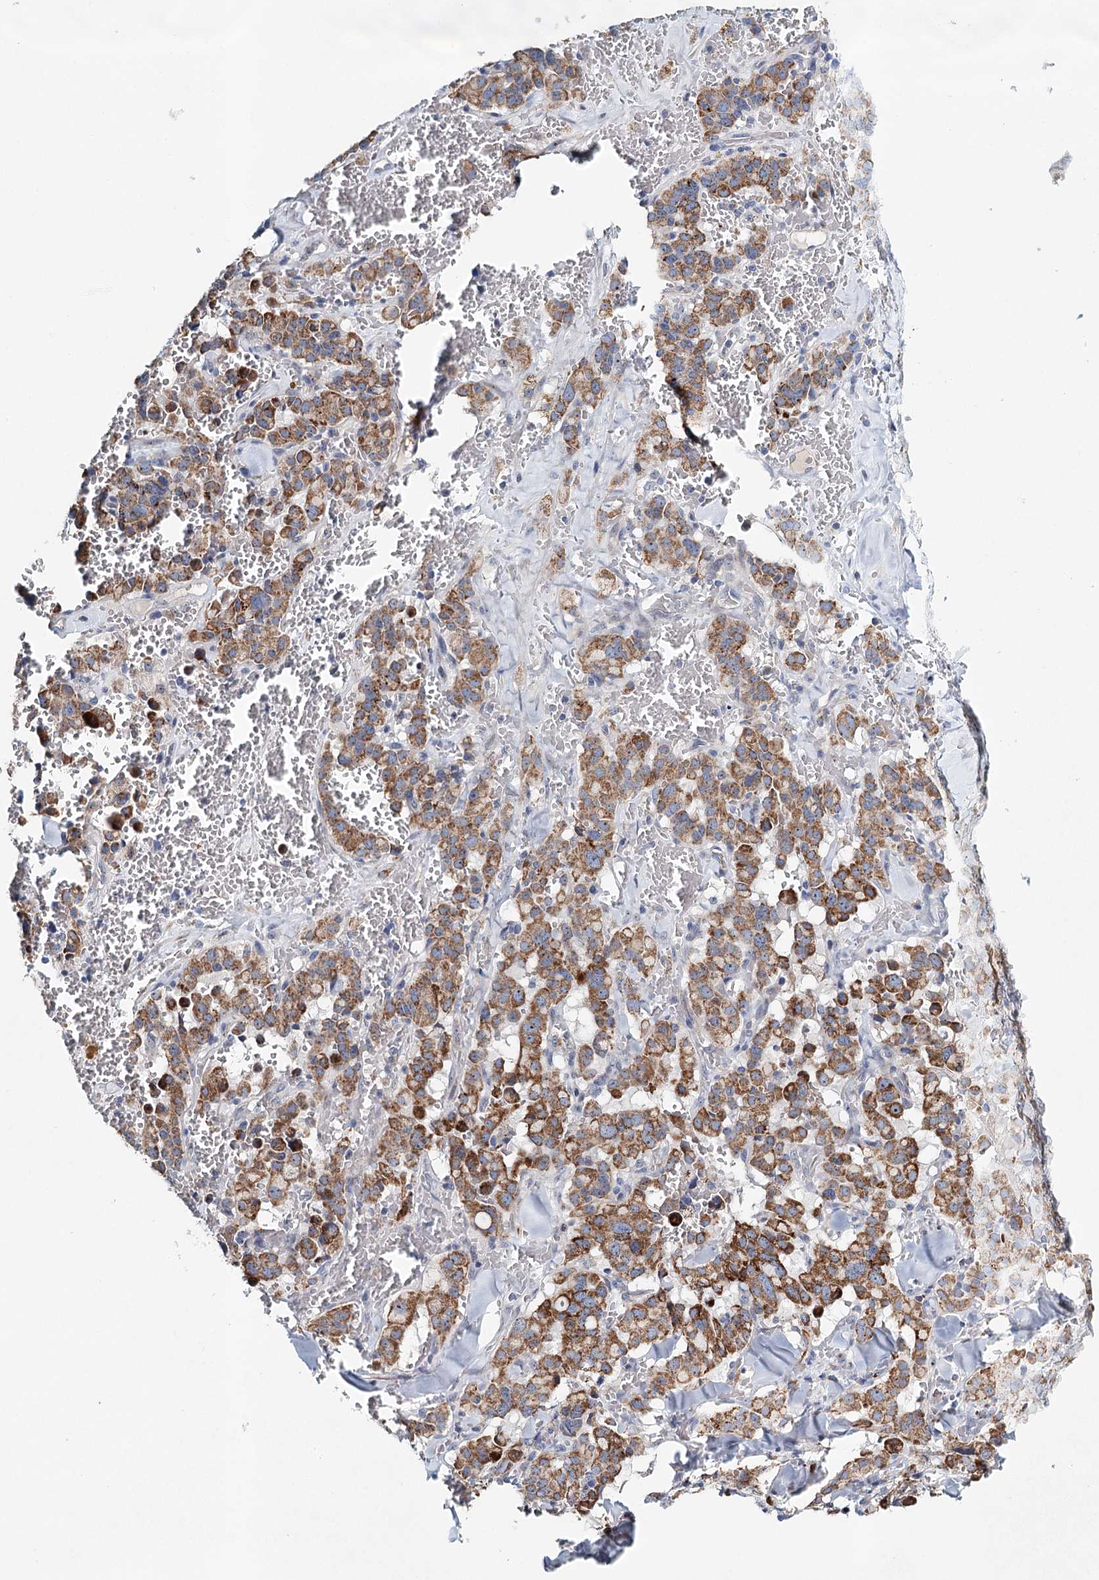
{"staining": {"intensity": "moderate", "quantity": ">75%", "location": "cytoplasmic/membranous"}, "tissue": "pancreatic cancer", "cell_type": "Tumor cells", "image_type": "cancer", "snomed": [{"axis": "morphology", "description": "Adenocarcinoma, NOS"}, {"axis": "topography", "description": "Pancreas"}], "caption": "High-magnification brightfield microscopy of pancreatic cancer stained with DAB (3,3'-diaminobenzidine) (brown) and counterstained with hematoxylin (blue). tumor cells exhibit moderate cytoplasmic/membranous positivity is seen in about>75% of cells. The staining is performed using DAB brown chromogen to label protein expression. The nuclei are counter-stained blue using hematoxylin.", "gene": "RBM43", "patient": {"sex": "male", "age": 65}}